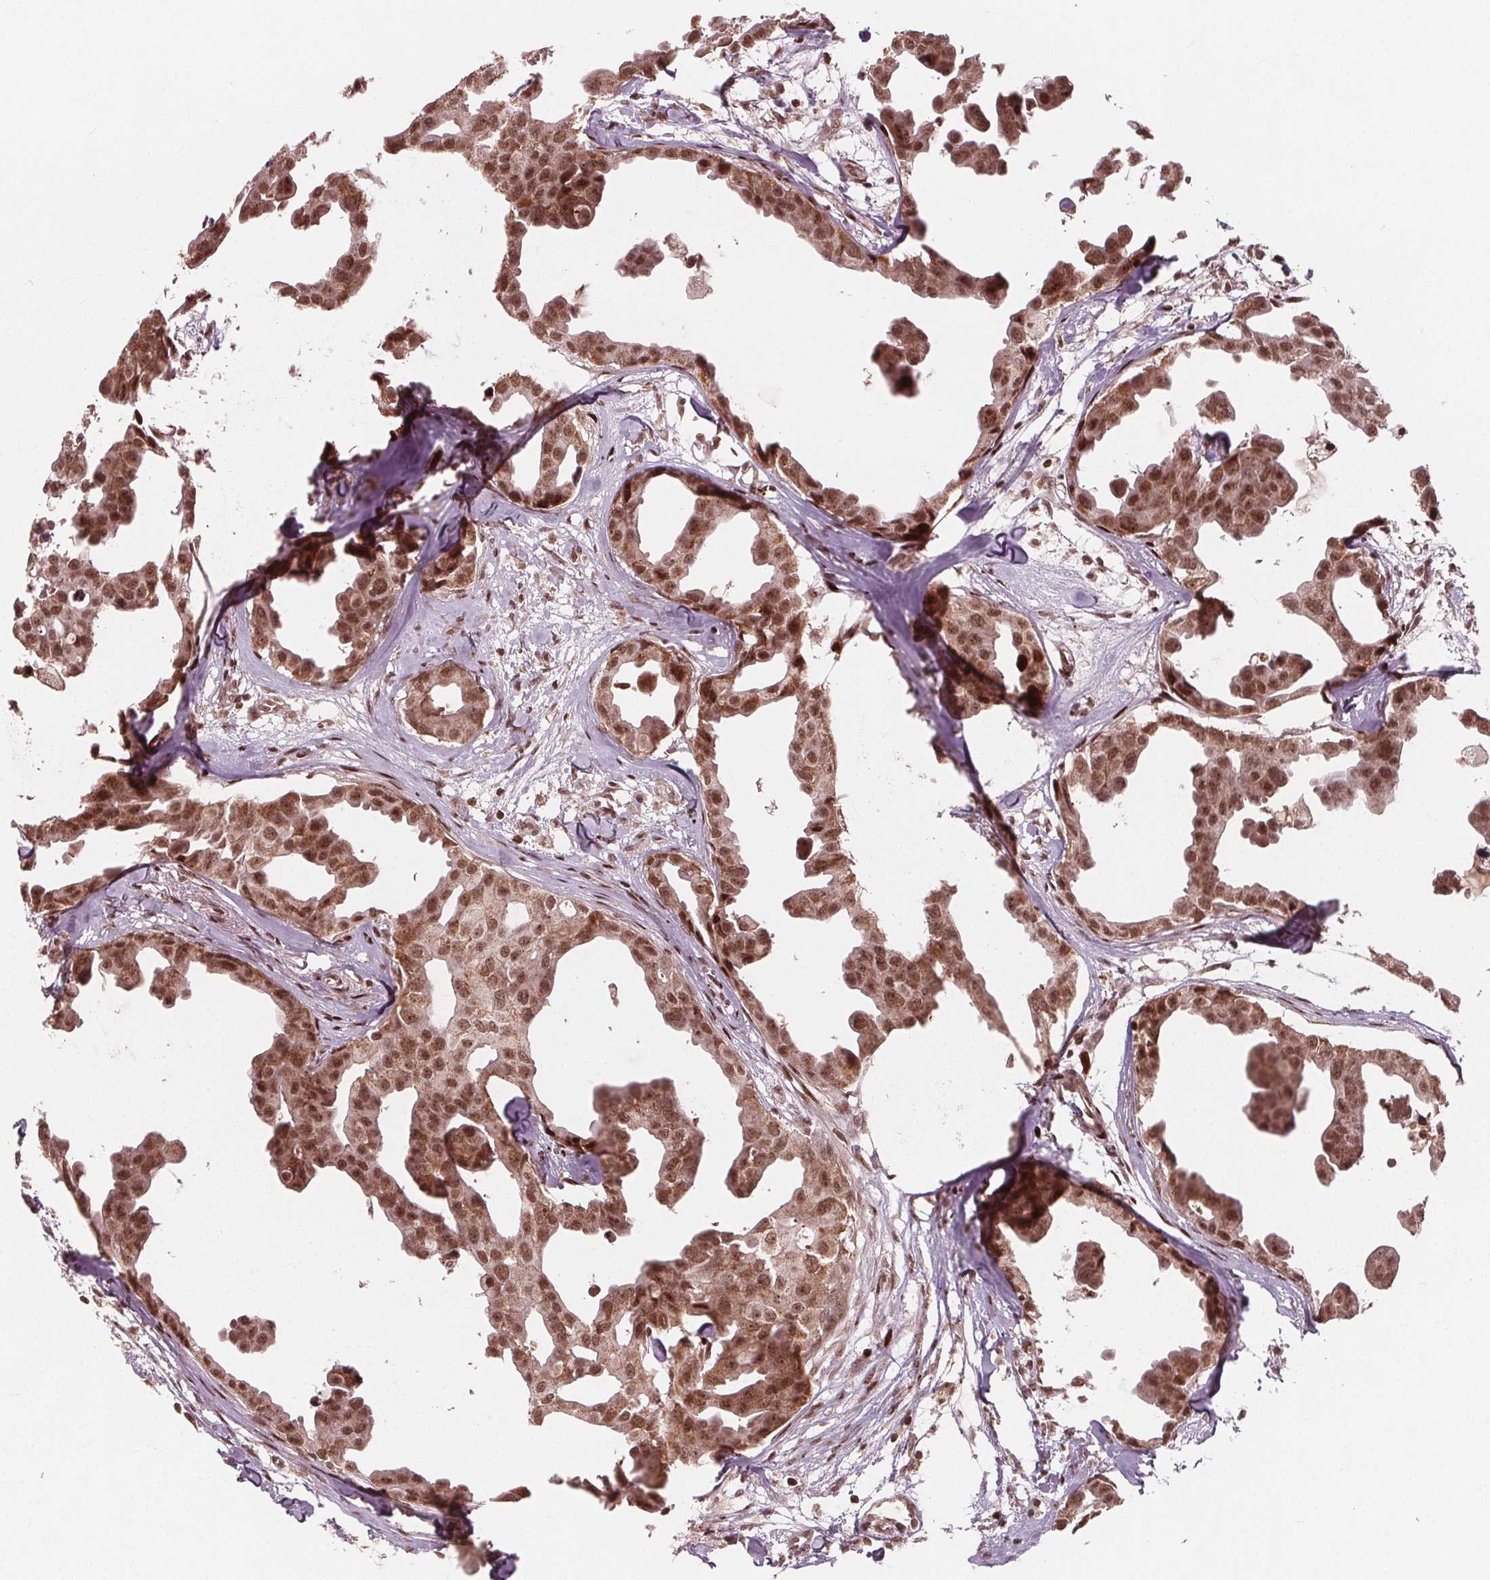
{"staining": {"intensity": "moderate", "quantity": ">75%", "location": "cytoplasmic/membranous,nuclear"}, "tissue": "breast cancer", "cell_type": "Tumor cells", "image_type": "cancer", "snomed": [{"axis": "morphology", "description": "Duct carcinoma"}, {"axis": "topography", "description": "Breast"}], "caption": "Immunohistochemical staining of human breast cancer (invasive ductal carcinoma) shows medium levels of moderate cytoplasmic/membranous and nuclear expression in about >75% of tumor cells.", "gene": "SNRNP35", "patient": {"sex": "female", "age": 38}}